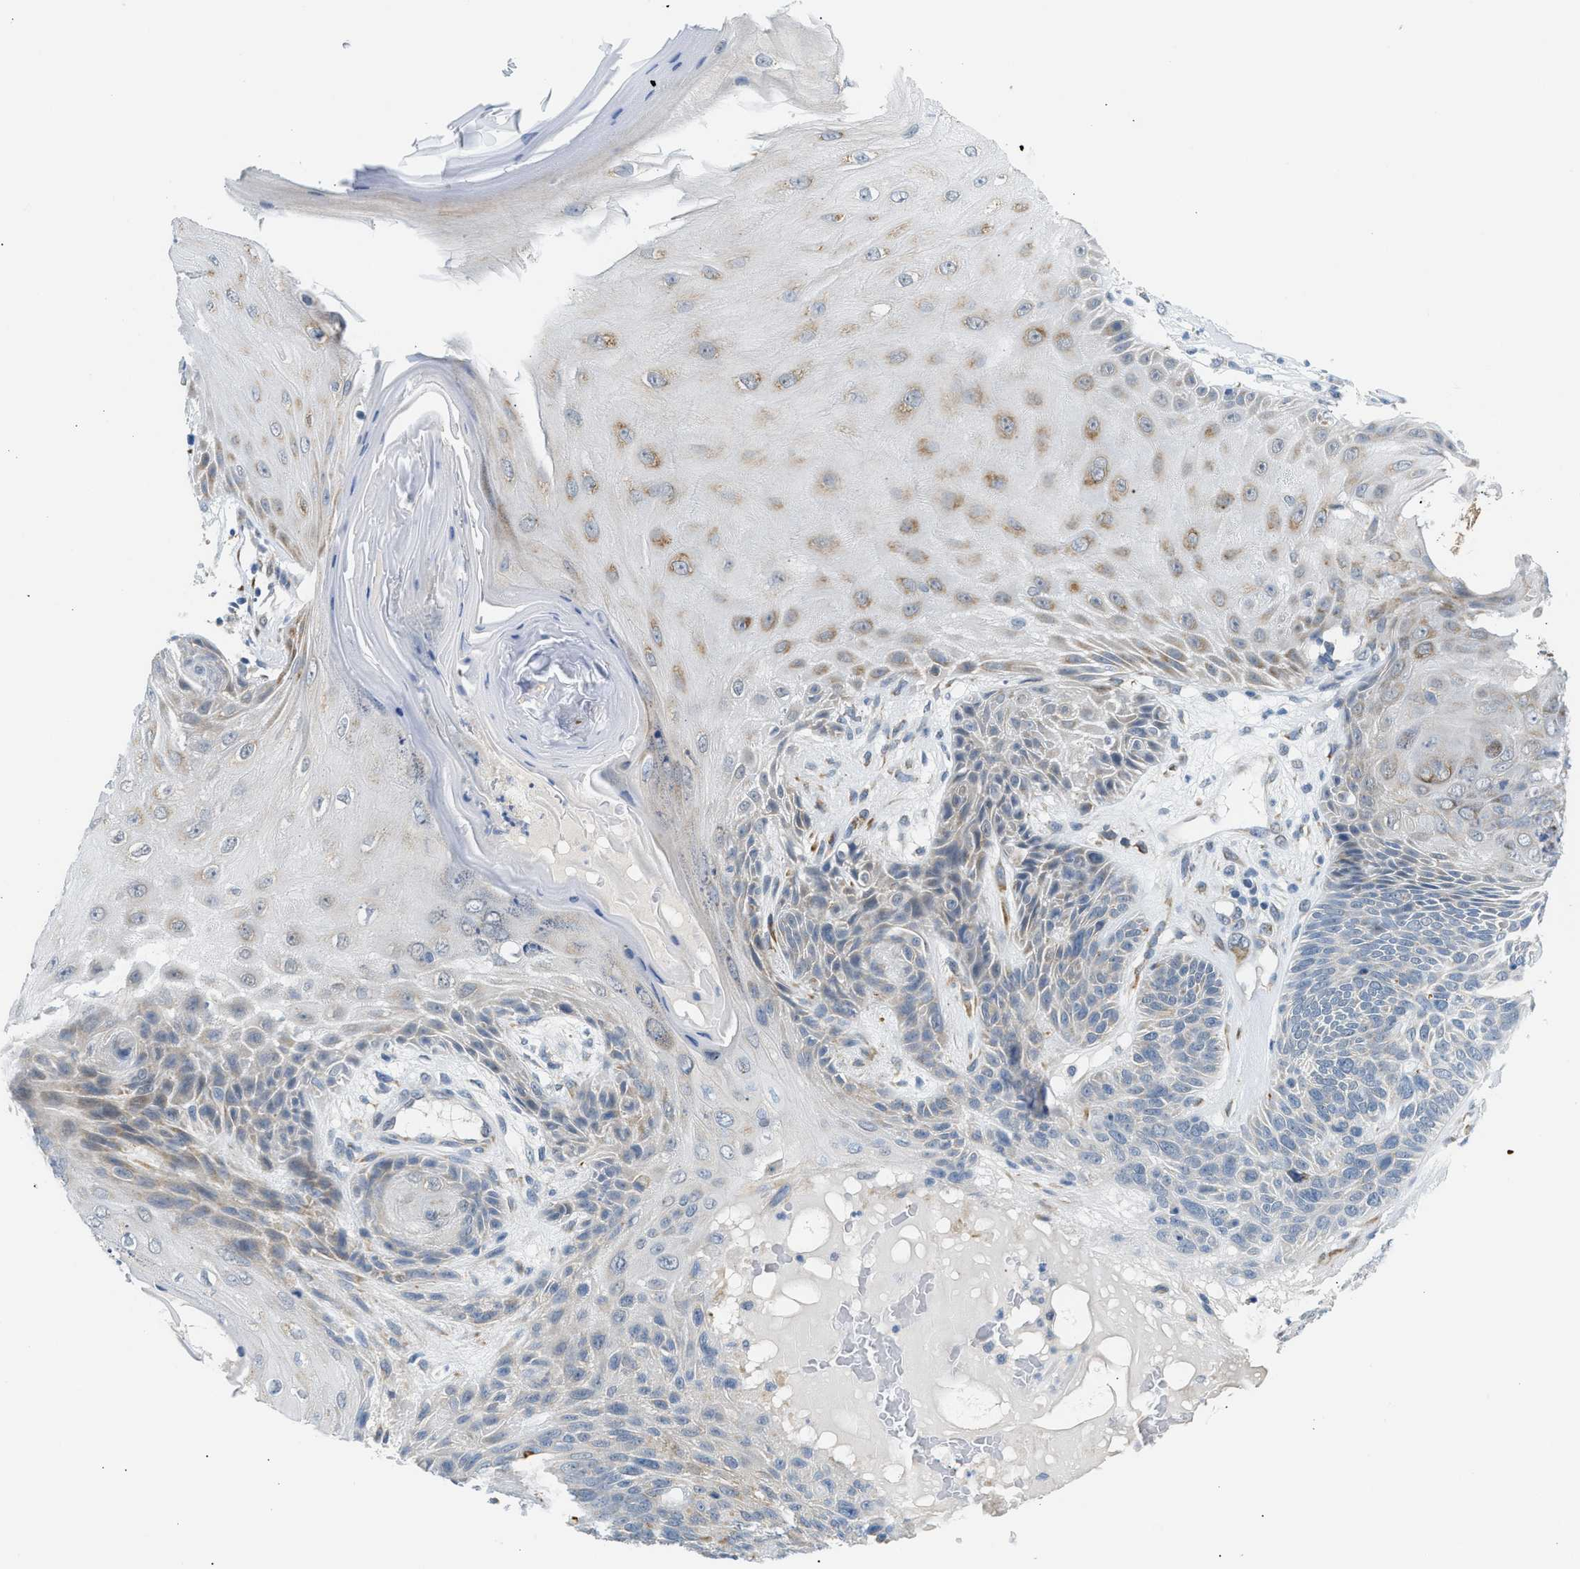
{"staining": {"intensity": "weak", "quantity": "<25%", "location": "cytoplasmic/membranous"}, "tissue": "skin cancer", "cell_type": "Tumor cells", "image_type": "cancer", "snomed": [{"axis": "morphology", "description": "Basal cell carcinoma"}, {"axis": "topography", "description": "Skin"}], "caption": "Immunohistochemistry image of neoplastic tissue: basal cell carcinoma (skin) stained with DAB (3,3'-diaminobenzidine) displays no significant protein expression in tumor cells.", "gene": "KCNC2", "patient": {"sex": "male", "age": 55}}